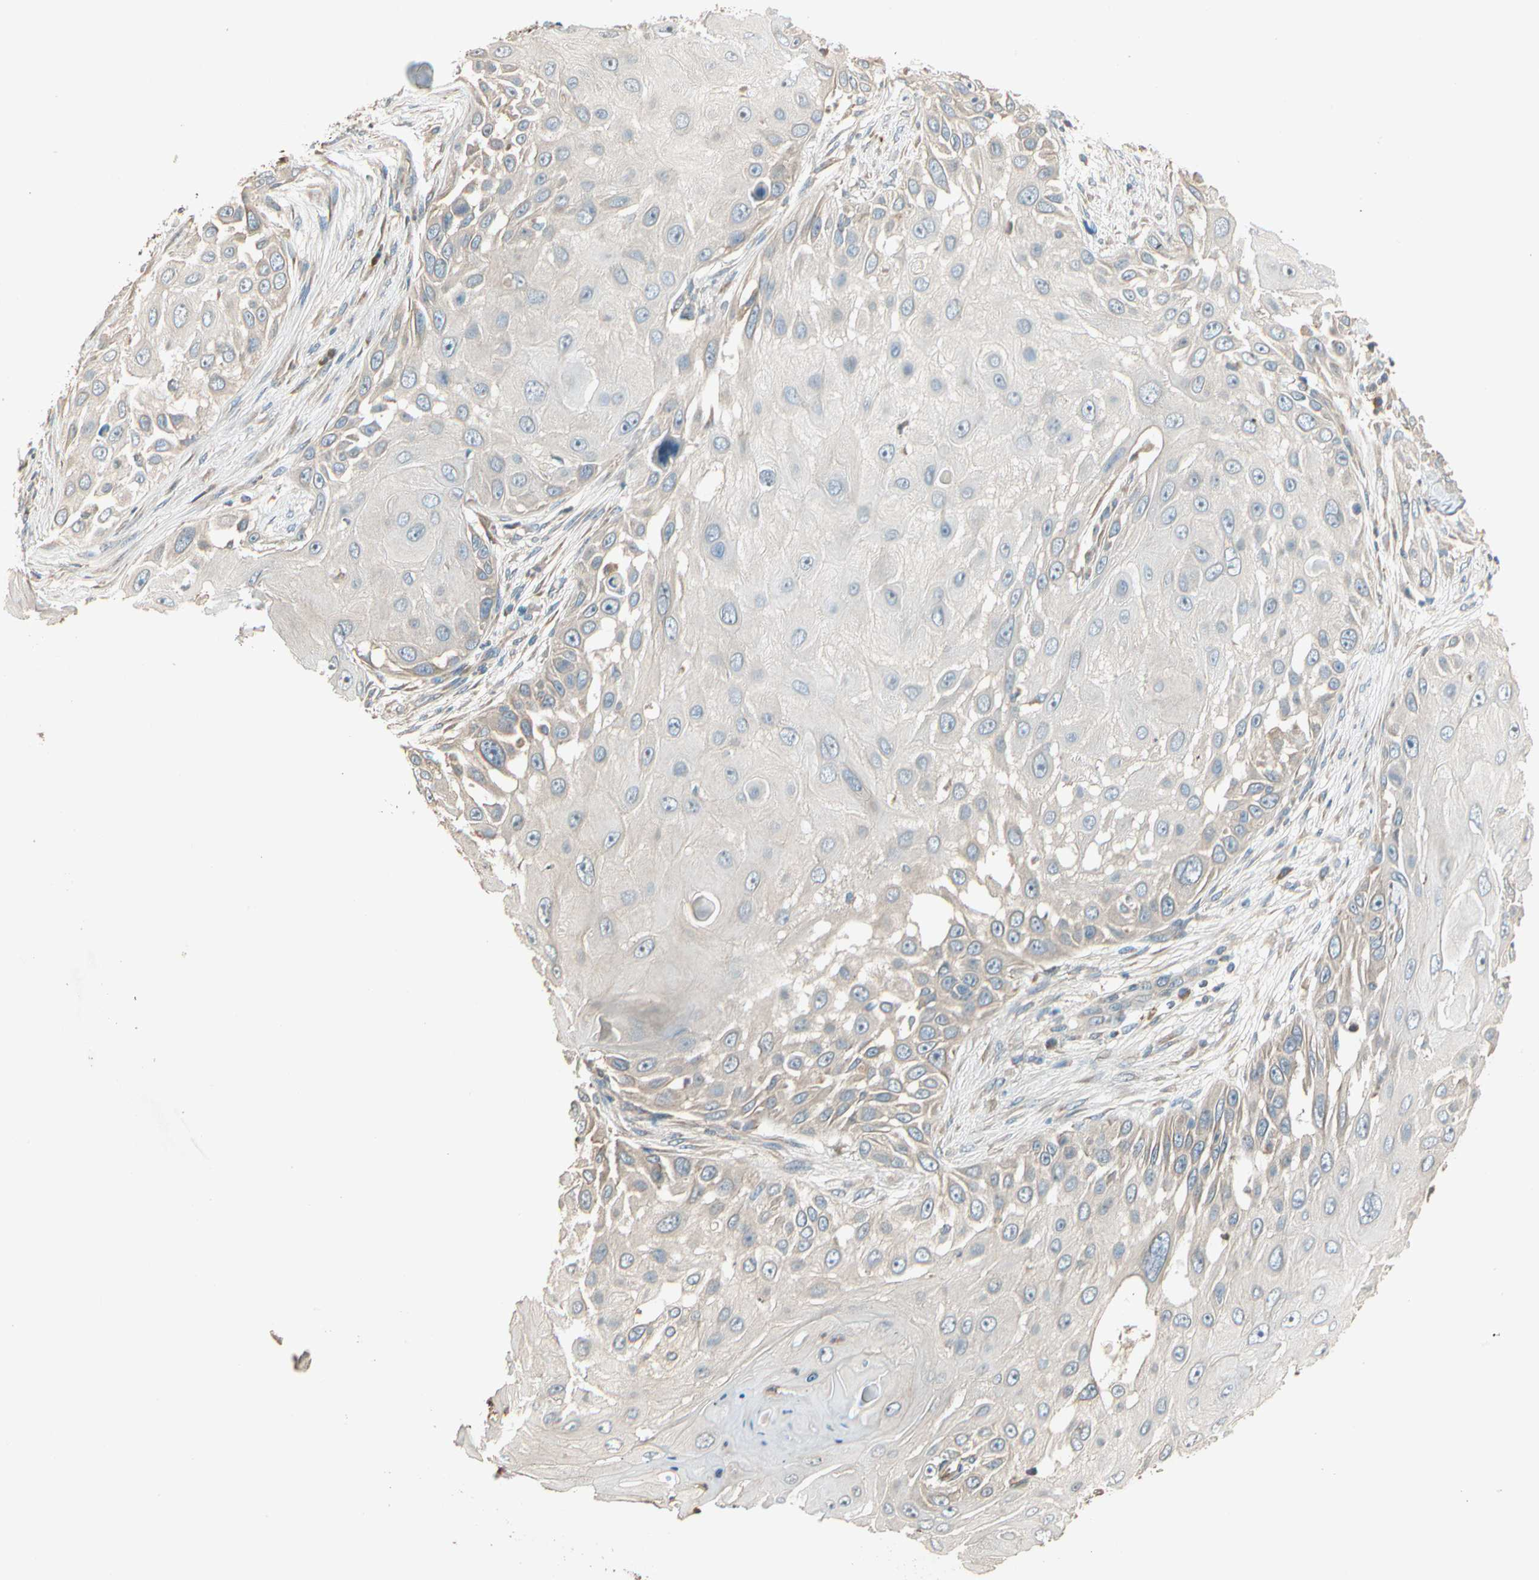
{"staining": {"intensity": "negative", "quantity": "none", "location": "none"}, "tissue": "skin cancer", "cell_type": "Tumor cells", "image_type": "cancer", "snomed": [{"axis": "morphology", "description": "Squamous cell carcinoma, NOS"}, {"axis": "topography", "description": "Skin"}], "caption": "Histopathology image shows no protein staining in tumor cells of skin cancer (squamous cell carcinoma) tissue.", "gene": "TNFRSF21", "patient": {"sex": "female", "age": 44}}